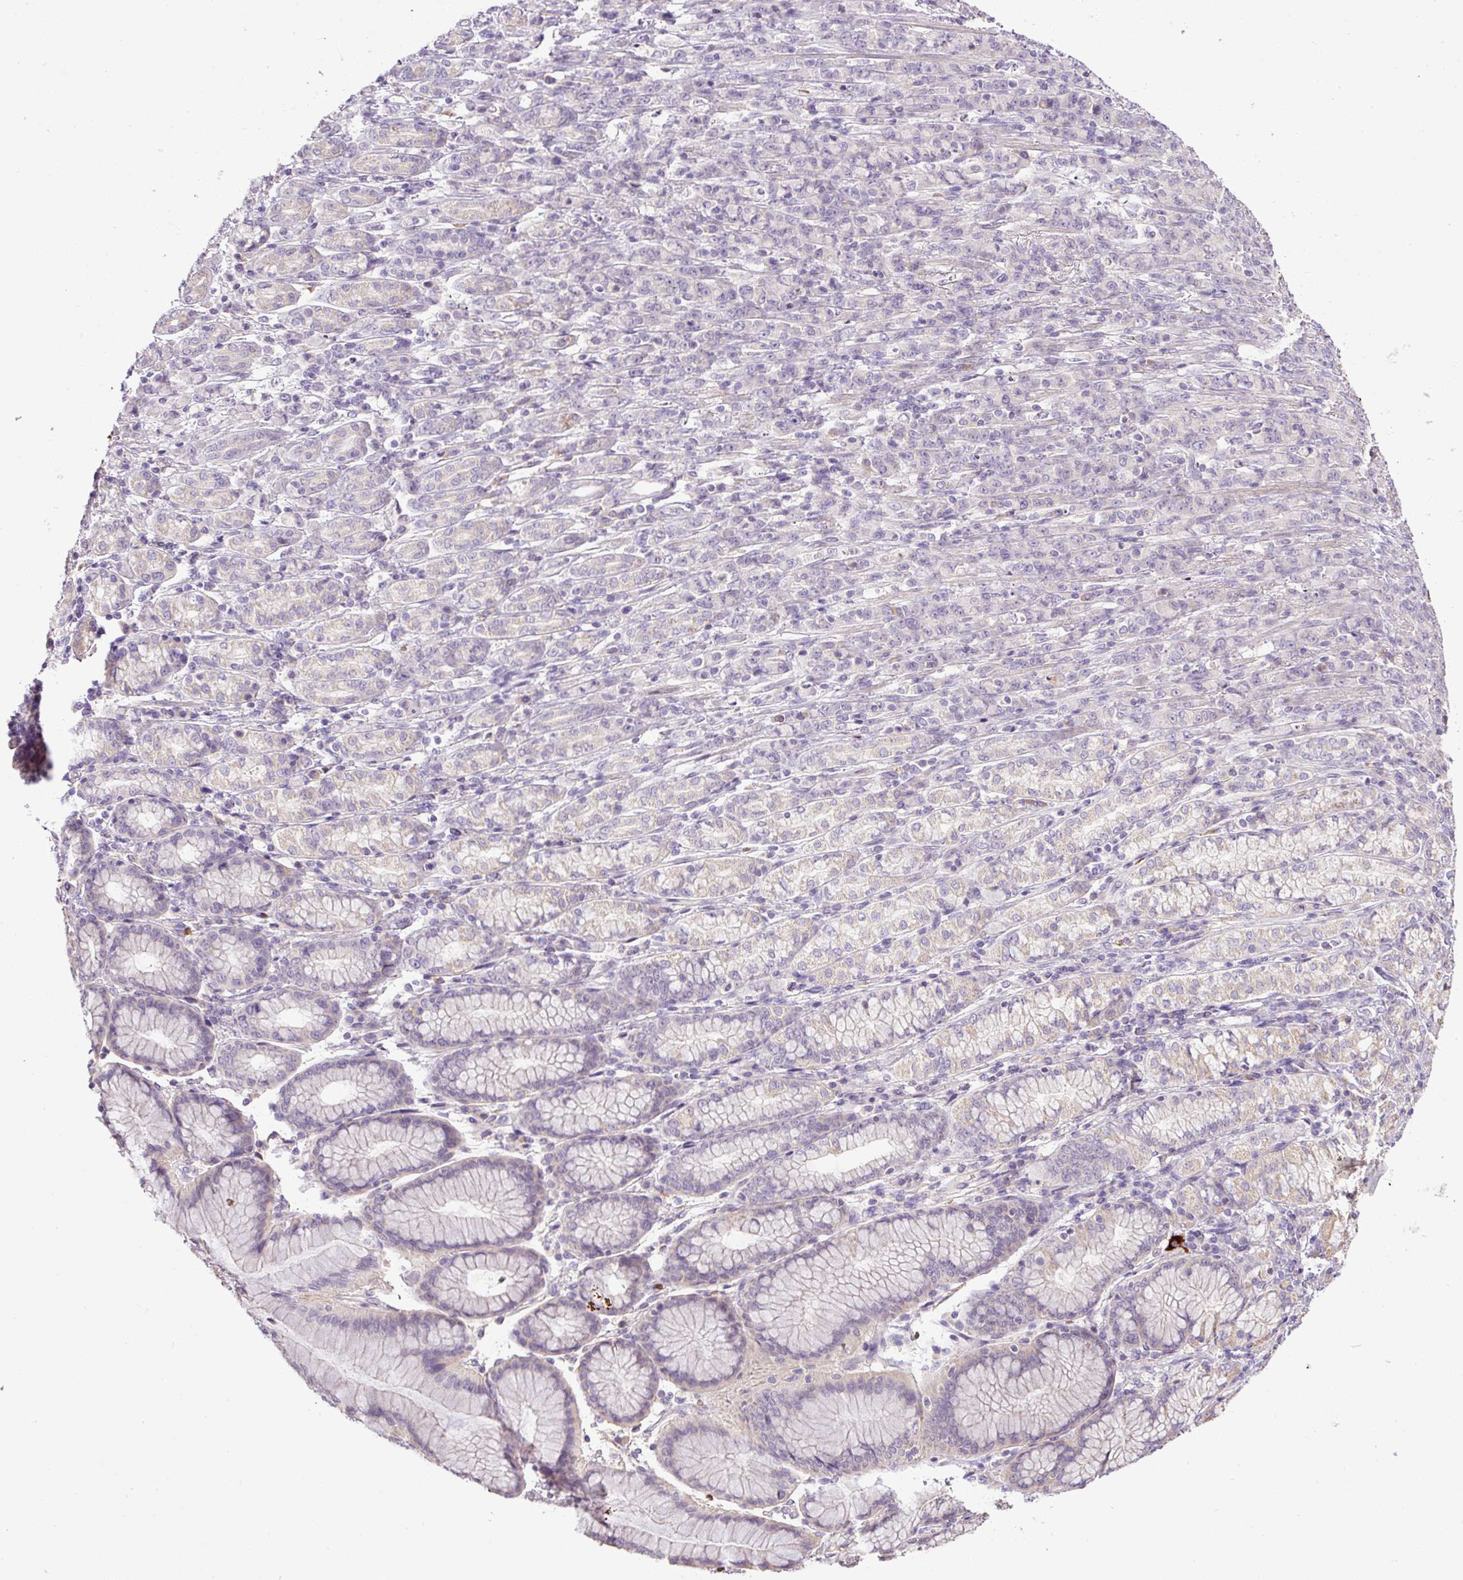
{"staining": {"intensity": "negative", "quantity": "none", "location": "none"}, "tissue": "stomach cancer", "cell_type": "Tumor cells", "image_type": "cancer", "snomed": [{"axis": "morphology", "description": "Normal tissue, NOS"}, {"axis": "morphology", "description": "Adenocarcinoma, NOS"}, {"axis": "topography", "description": "Stomach"}], "caption": "A high-resolution micrograph shows immunohistochemistry staining of stomach cancer, which exhibits no significant positivity in tumor cells. Nuclei are stained in blue.", "gene": "CXCL13", "patient": {"sex": "female", "age": 79}}